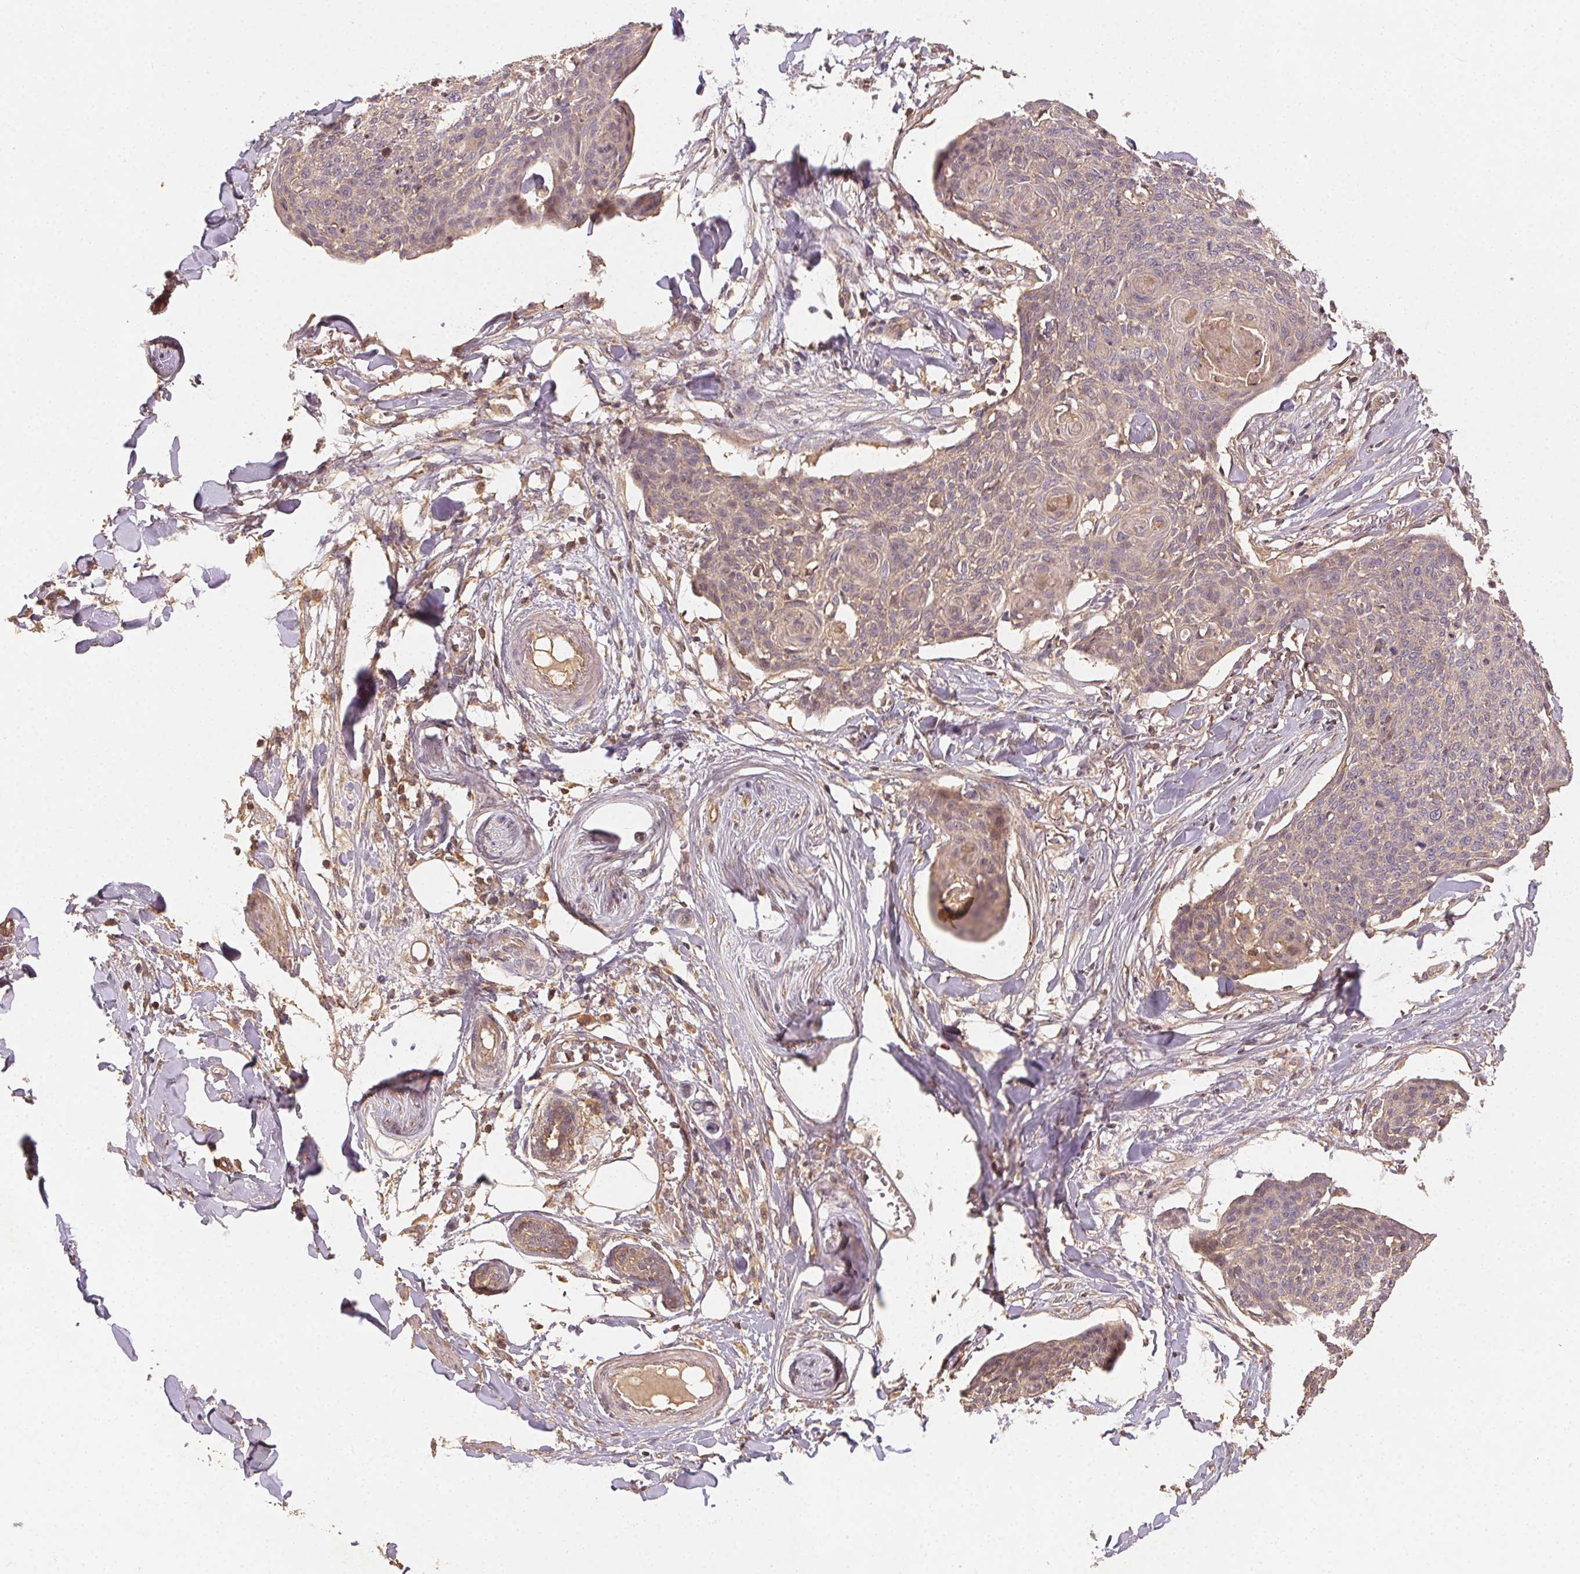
{"staining": {"intensity": "weak", "quantity": "25%-75%", "location": "cytoplasmic/membranous"}, "tissue": "skin cancer", "cell_type": "Tumor cells", "image_type": "cancer", "snomed": [{"axis": "morphology", "description": "Squamous cell carcinoma, NOS"}, {"axis": "topography", "description": "Skin"}, {"axis": "topography", "description": "Vulva"}], "caption": "DAB (3,3'-diaminobenzidine) immunohistochemical staining of human skin cancer (squamous cell carcinoma) exhibits weak cytoplasmic/membranous protein expression in about 25%-75% of tumor cells.", "gene": "RALA", "patient": {"sex": "female", "age": 75}}